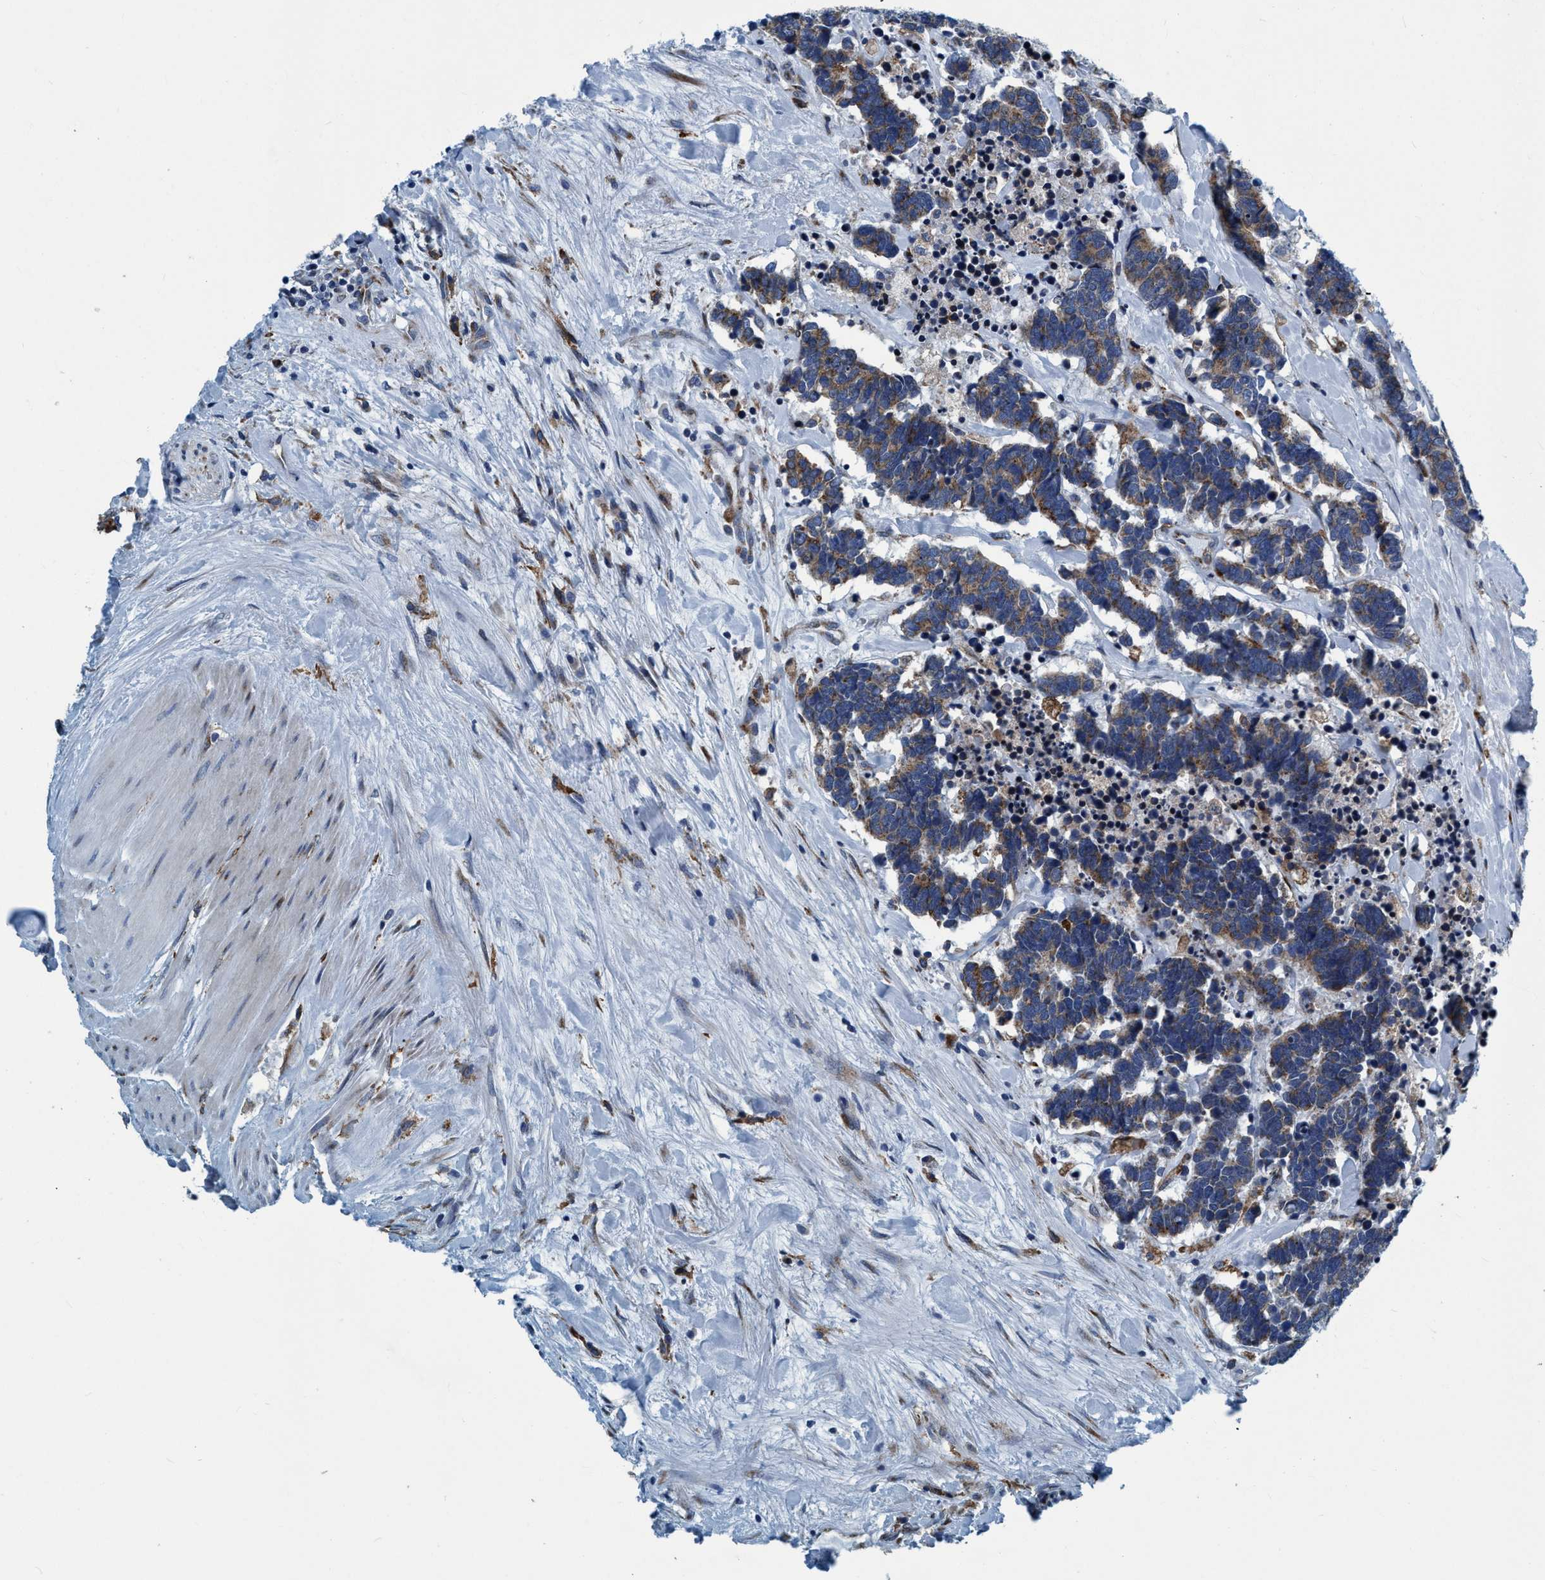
{"staining": {"intensity": "weak", "quantity": ">75%", "location": "cytoplasmic/membranous"}, "tissue": "carcinoid", "cell_type": "Tumor cells", "image_type": "cancer", "snomed": [{"axis": "morphology", "description": "Carcinoma, NOS"}, {"axis": "morphology", "description": "Carcinoid, malignant, NOS"}, {"axis": "topography", "description": "Urinary bladder"}], "caption": "Immunohistochemistry (DAB) staining of human carcinoid (malignant) exhibits weak cytoplasmic/membranous protein positivity in about >75% of tumor cells.", "gene": "ARMC9", "patient": {"sex": "male", "age": 57}}